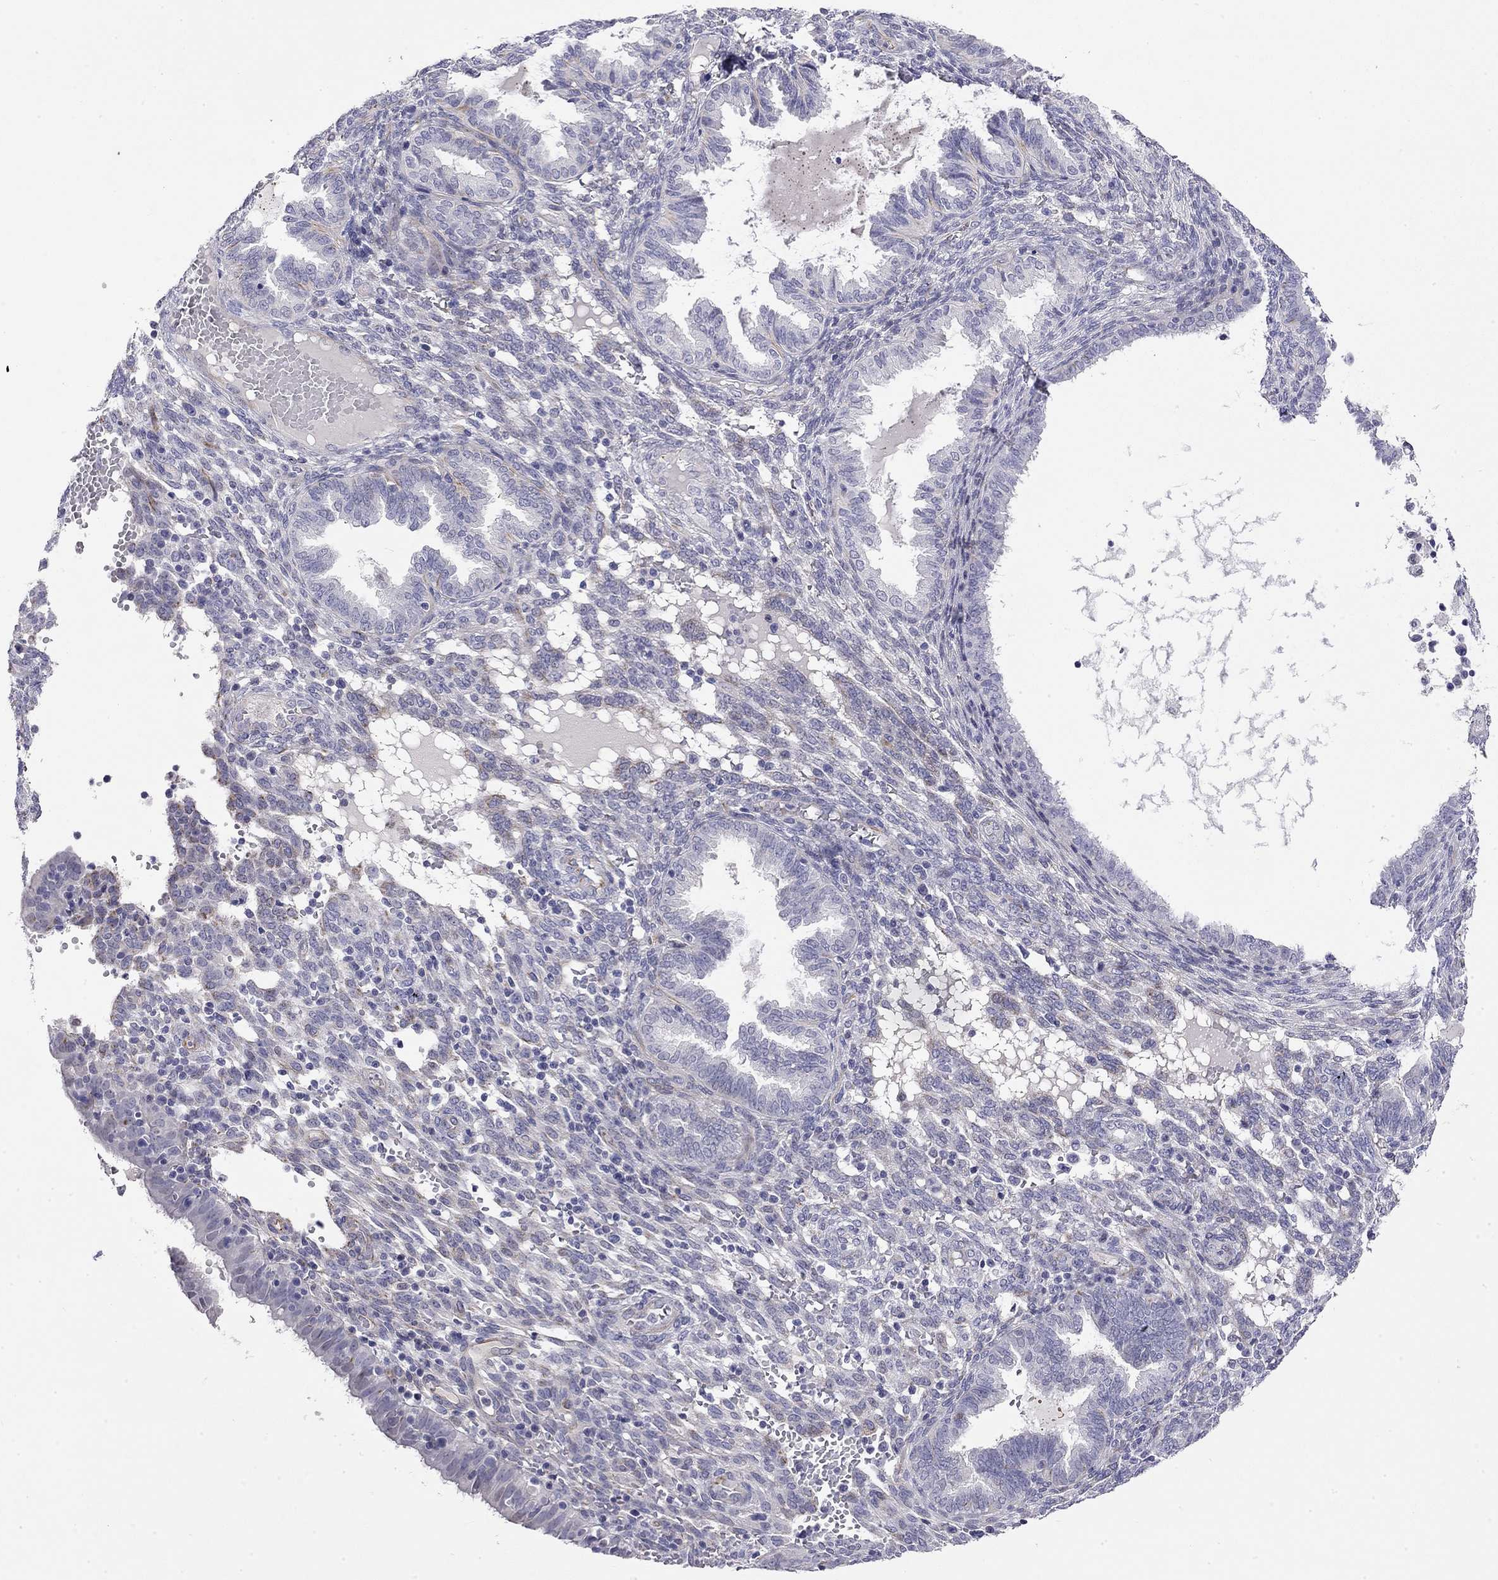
{"staining": {"intensity": "negative", "quantity": "none", "location": "none"}, "tissue": "endometrium", "cell_type": "Cells in endometrial stroma", "image_type": "normal", "snomed": [{"axis": "morphology", "description": "Normal tissue, NOS"}, {"axis": "topography", "description": "Endometrium"}], "caption": "This is a photomicrograph of immunohistochemistry (IHC) staining of normal endometrium, which shows no expression in cells in endometrial stroma.", "gene": "RTL1", "patient": {"sex": "female", "age": 42}}